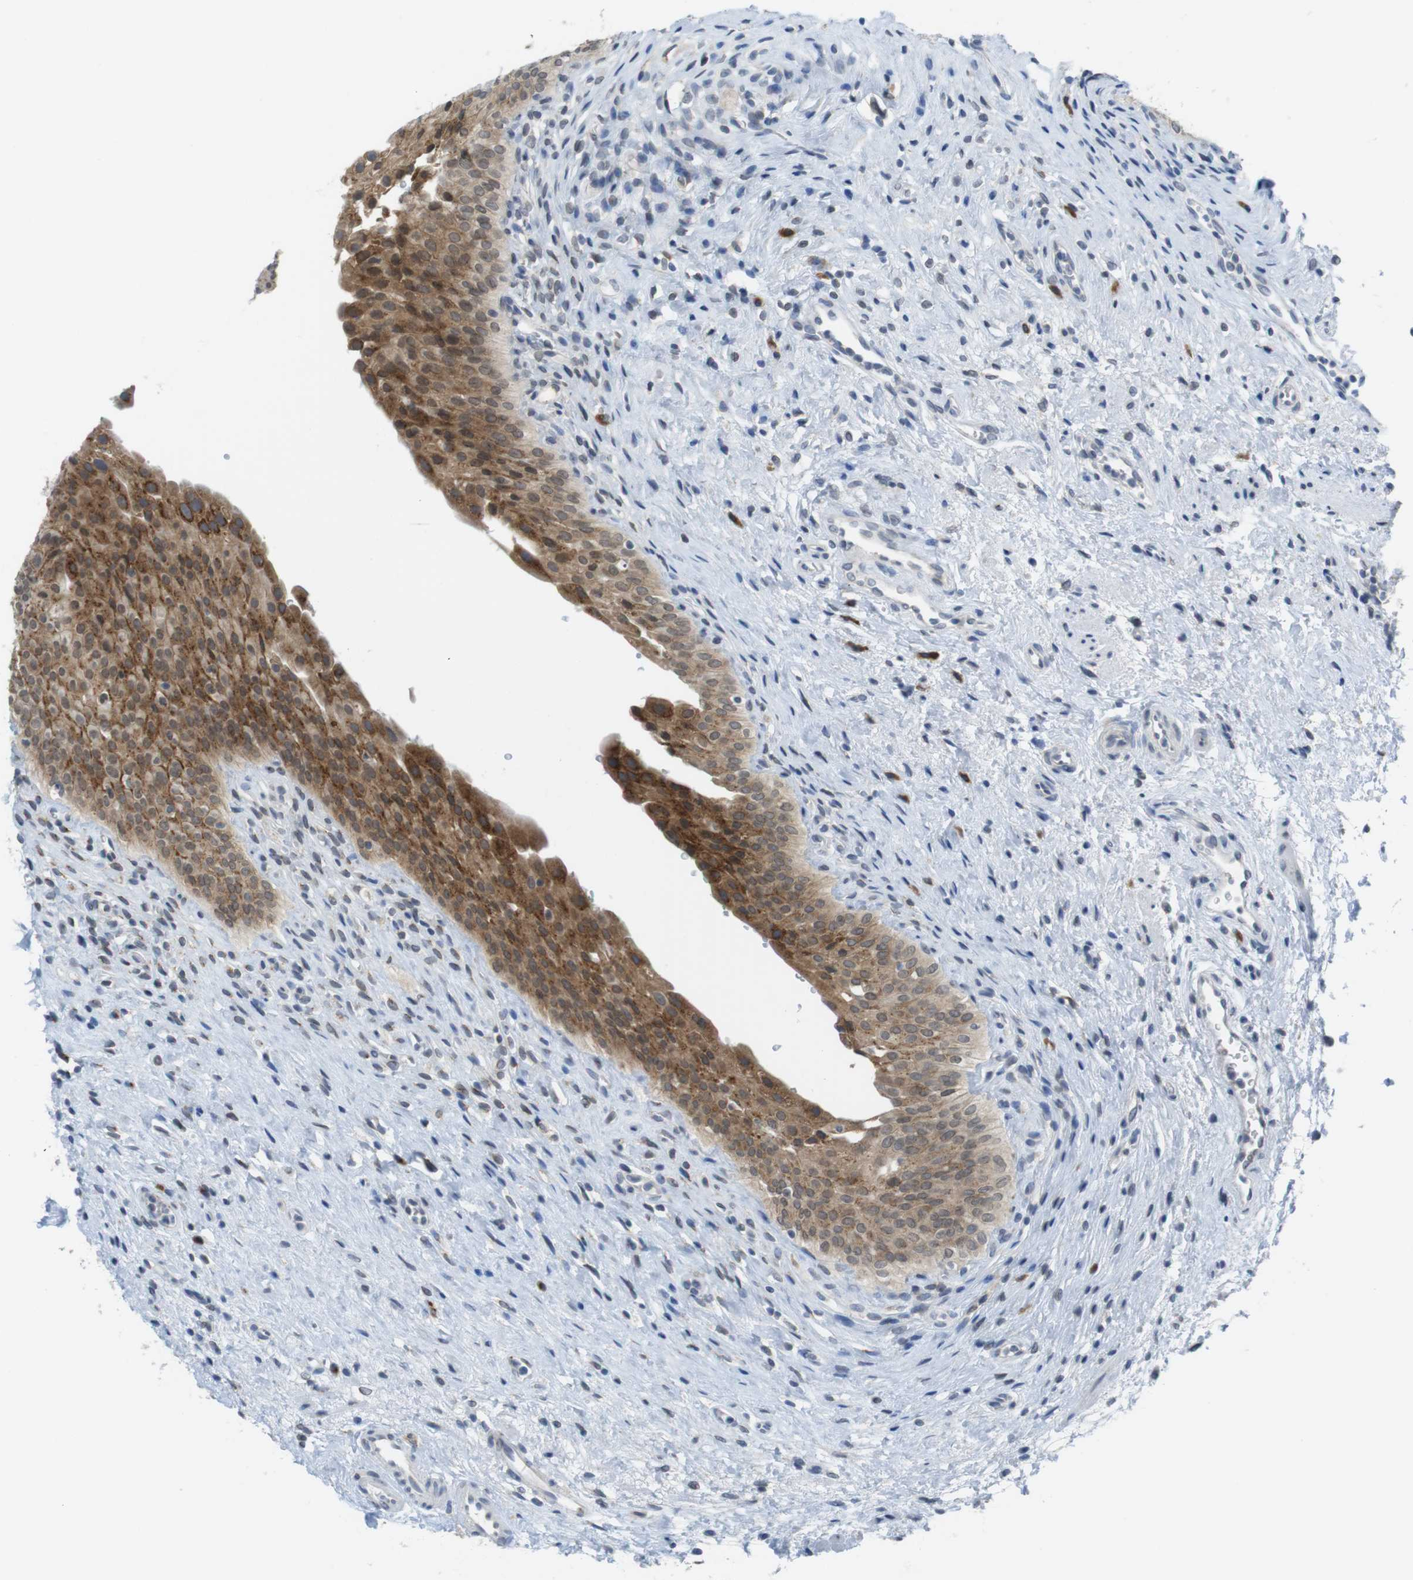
{"staining": {"intensity": "moderate", "quantity": ">75%", "location": "cytoplasmic/membranous"}, "tissue": "urinary bladder", "cell_type": "Urothelial cells", "image_type": "normal", "snomed": [{"axis": "morphology", "description": "Normal tissue, NOS"}, {"axis": "morphology", "description": "Urothelial carcinoma, High grade"}, {"axis": "topography", "description": "Urinary bladder"}], "caption": "This micrograph displays immunohistochemistry staining of benign human urinary bladder, with medium moderate cytoplasmic/membranous staining in approximately >75% of urothelial cells.", "gene": "ERGIC3", "patient": {"sex": "male", "age": 46}}